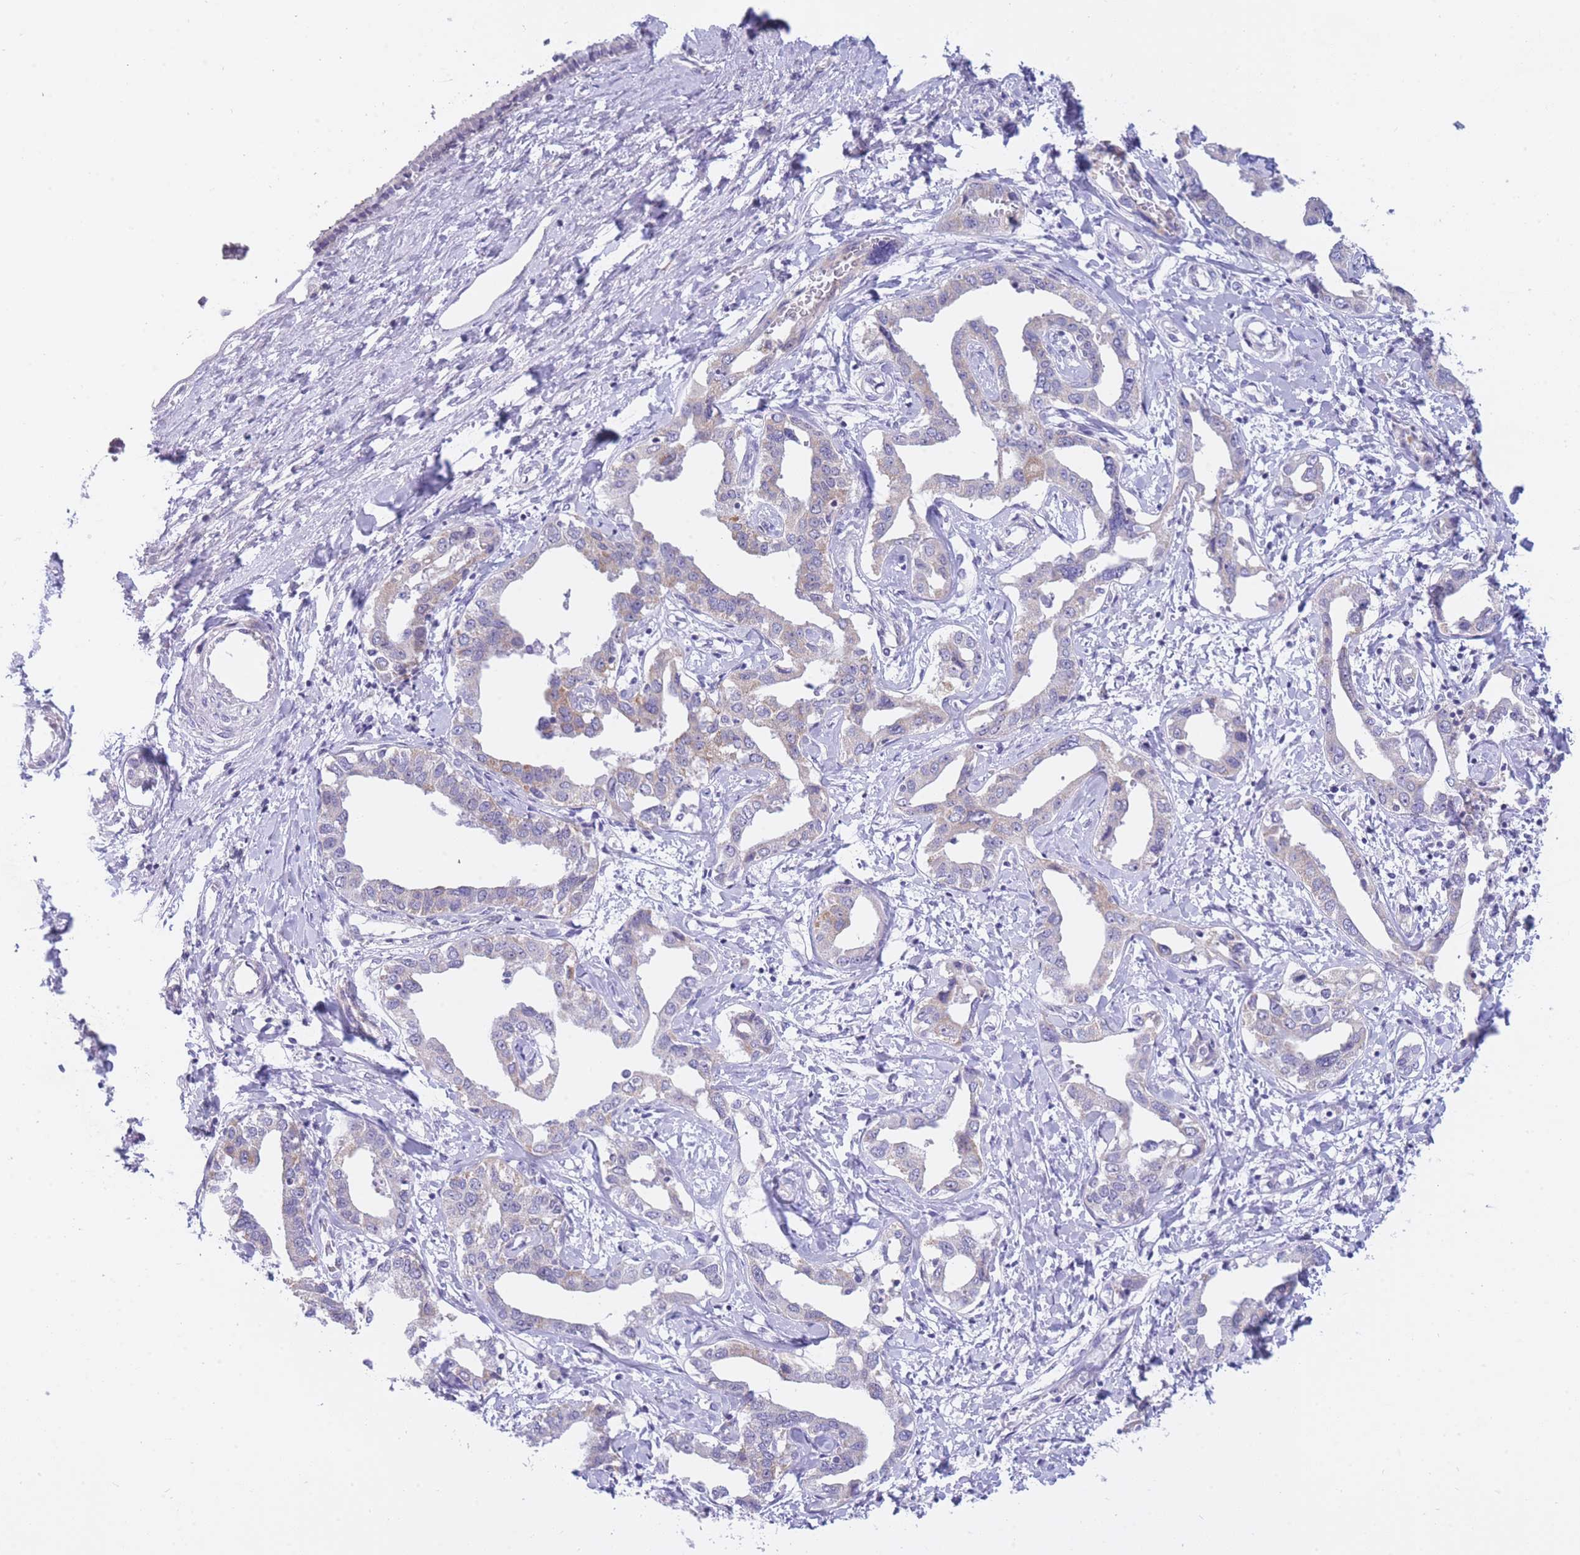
{"staining": {"intensity": "negative", "quantity": "none", "location": "none"}, "tissue": "liver cancer", "cell_type": "Tumor cells", "image_type": "cancer", "snomed": [{"axis": "morphology", "description": "Cholangiocarcinoma"}, {"axis": "topography", "description": "Liver"}], "caption": "Tumor cells show no significant positivity in cholangiocarcinoma (liver).", "gene": "FRAT2", "patient": {"sex": "male", "age": 59}}